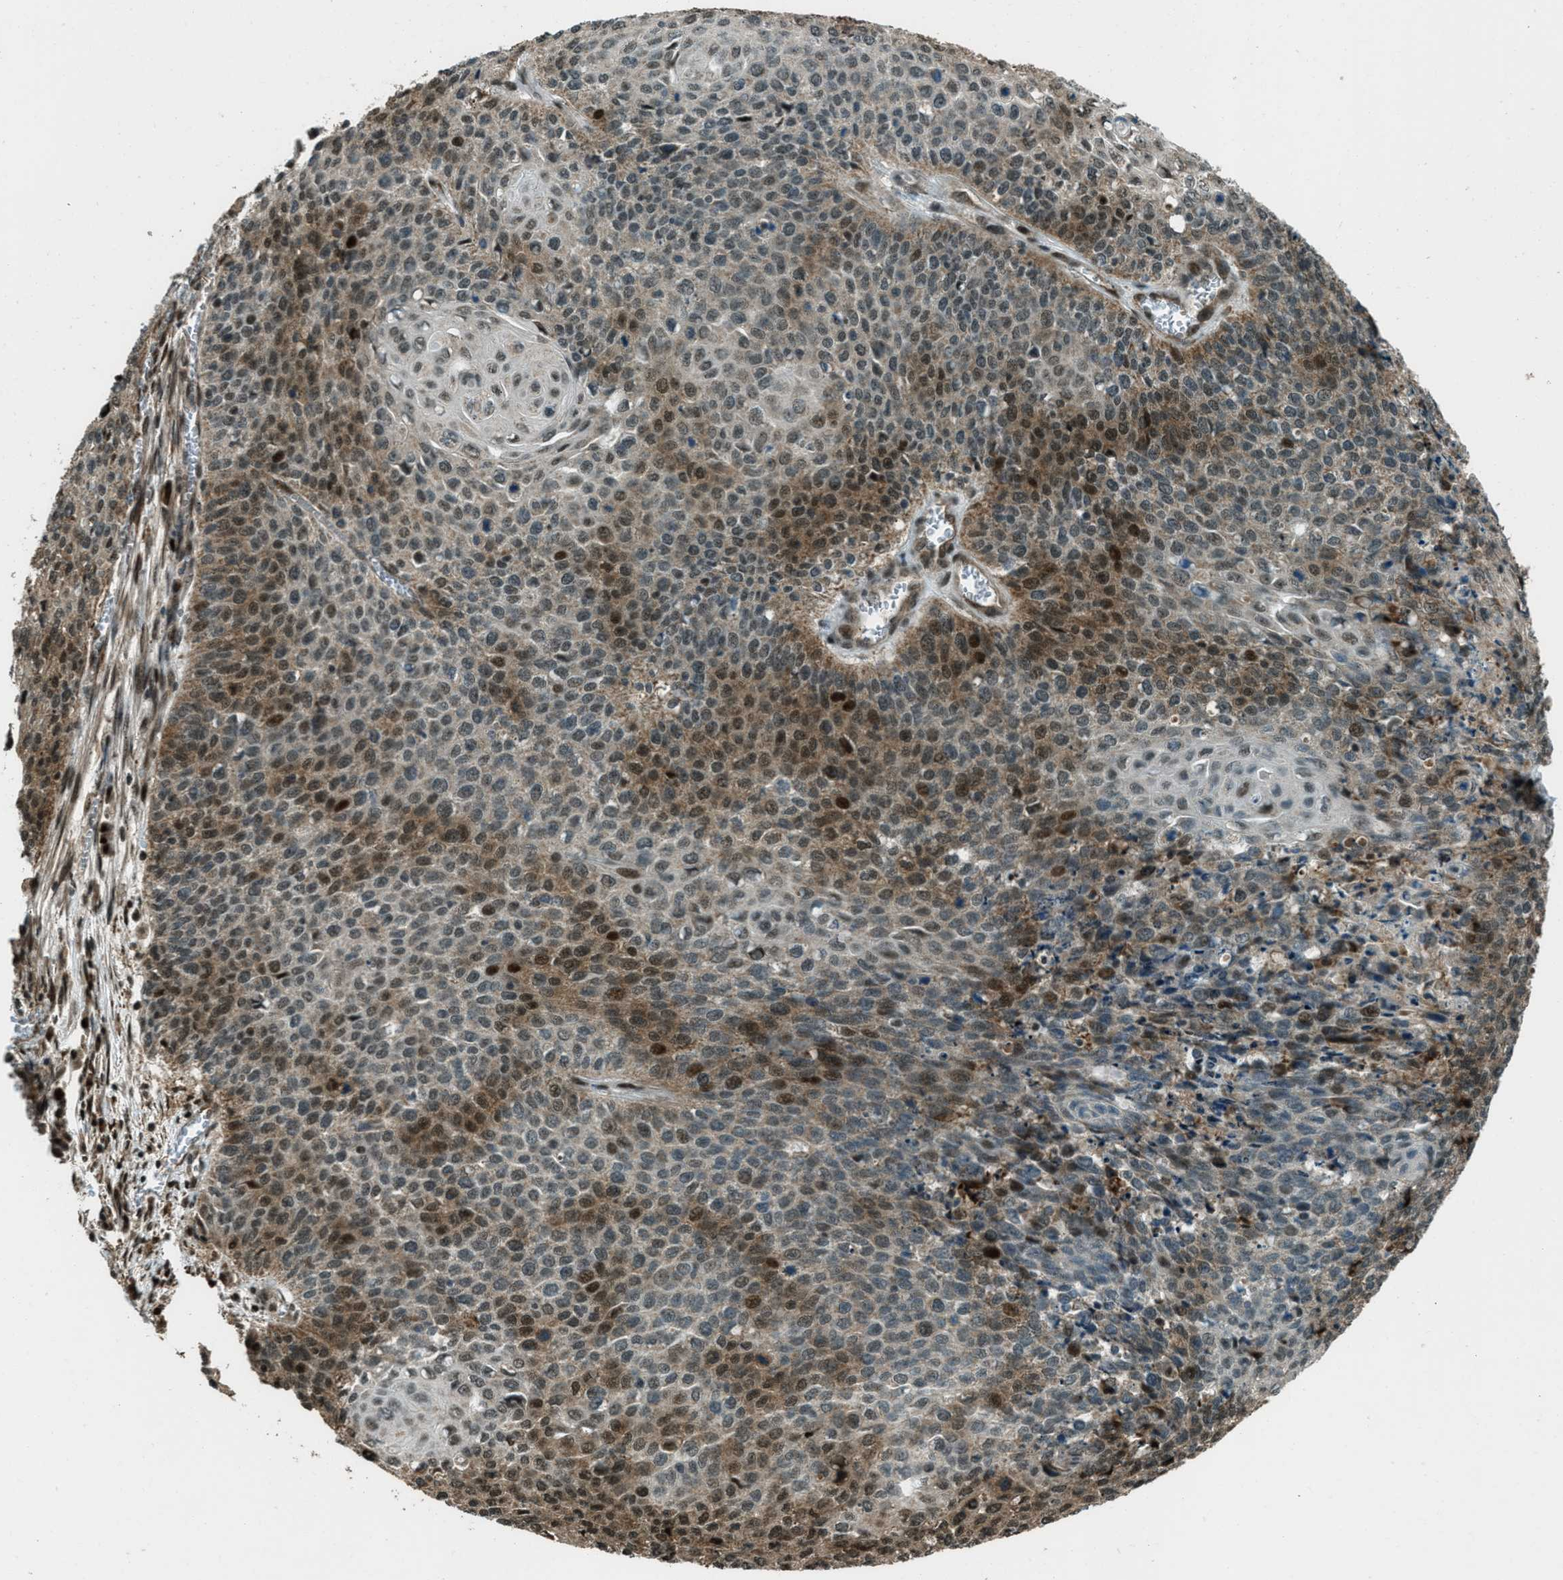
{"staining": {"intensity": "moderate", "quantity": "25%-75%", "location": "cytoplasmic/membranous,nuclear"}, "tissue": "cervical cancer", "cell_type": "Tumor cells", "image_type": "cancer", "snomed": [{"axis": "morphology", "description": "Squamous cell carcinoma, NOS"}, {"axis": "topography", "description": "Cervix"}], "caption": "Approximately 25%-75% of tumor cells in human squamous cell carcinoma (cervical) show moderate cytoplasmic/membranous and nuclear protein expression as visualized by brown immunohistochemical staining.", "gene": "TARDBP", "patient": {"sex": "female", "age": 39}}